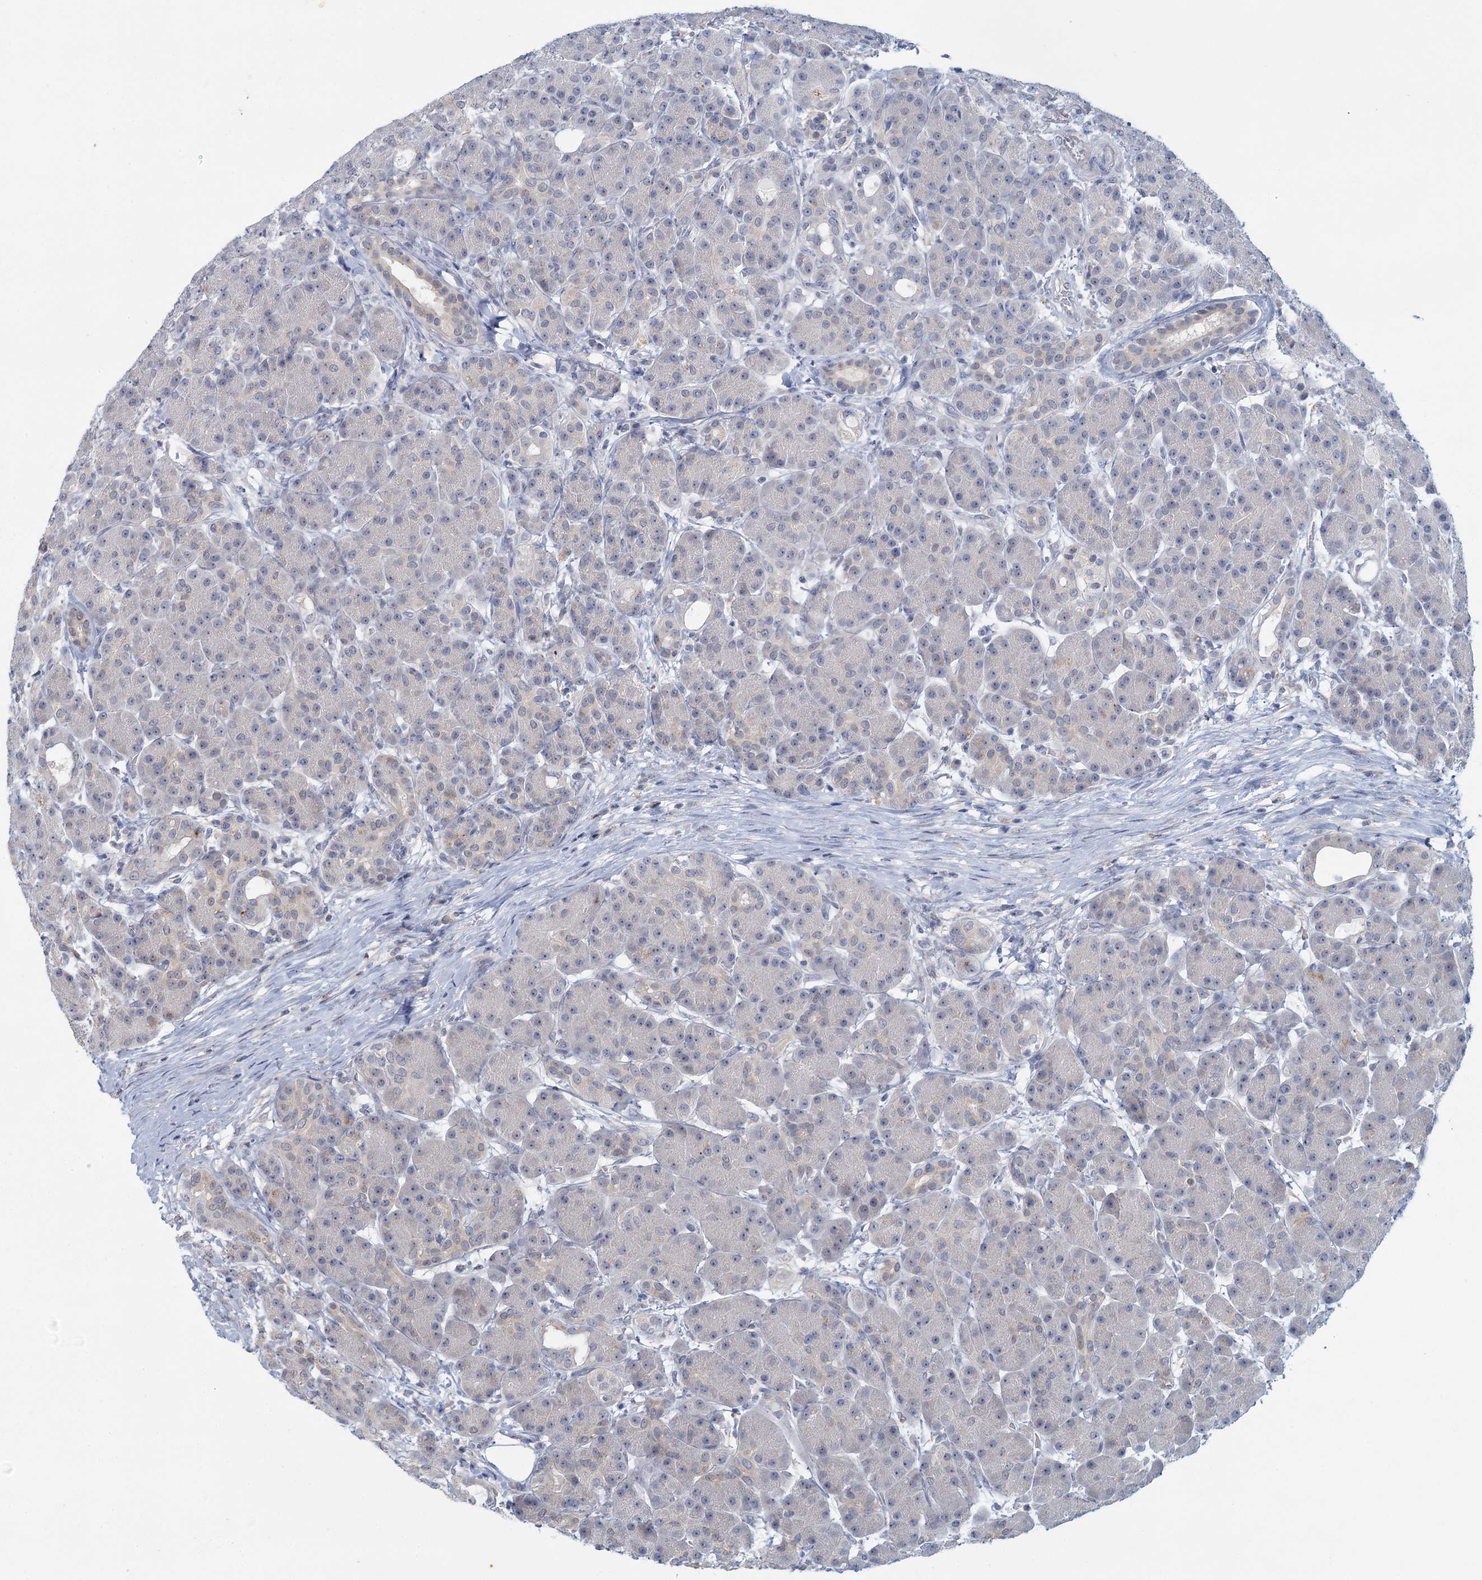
{"staining": {"intensity": "negative", "quantity": "none", "location": "none"}, "tissue": "pancreas", "cell_type": "Exocrine glandular cells", "image_type": "normal", "snomed": [{"axis": "morphology", "description": "Normal tissue, NOS"}, {"axis": "topography", "description": "Pancreas"}], "caption": "The micrograph displays no significant staining in exocrine glandular cells of pancreas. (DAB immunohistochemistry (IHC) with hematoxylin counter stain).", "gene": "MYO7B", "patient": {"sex": "male", "age": 63}}